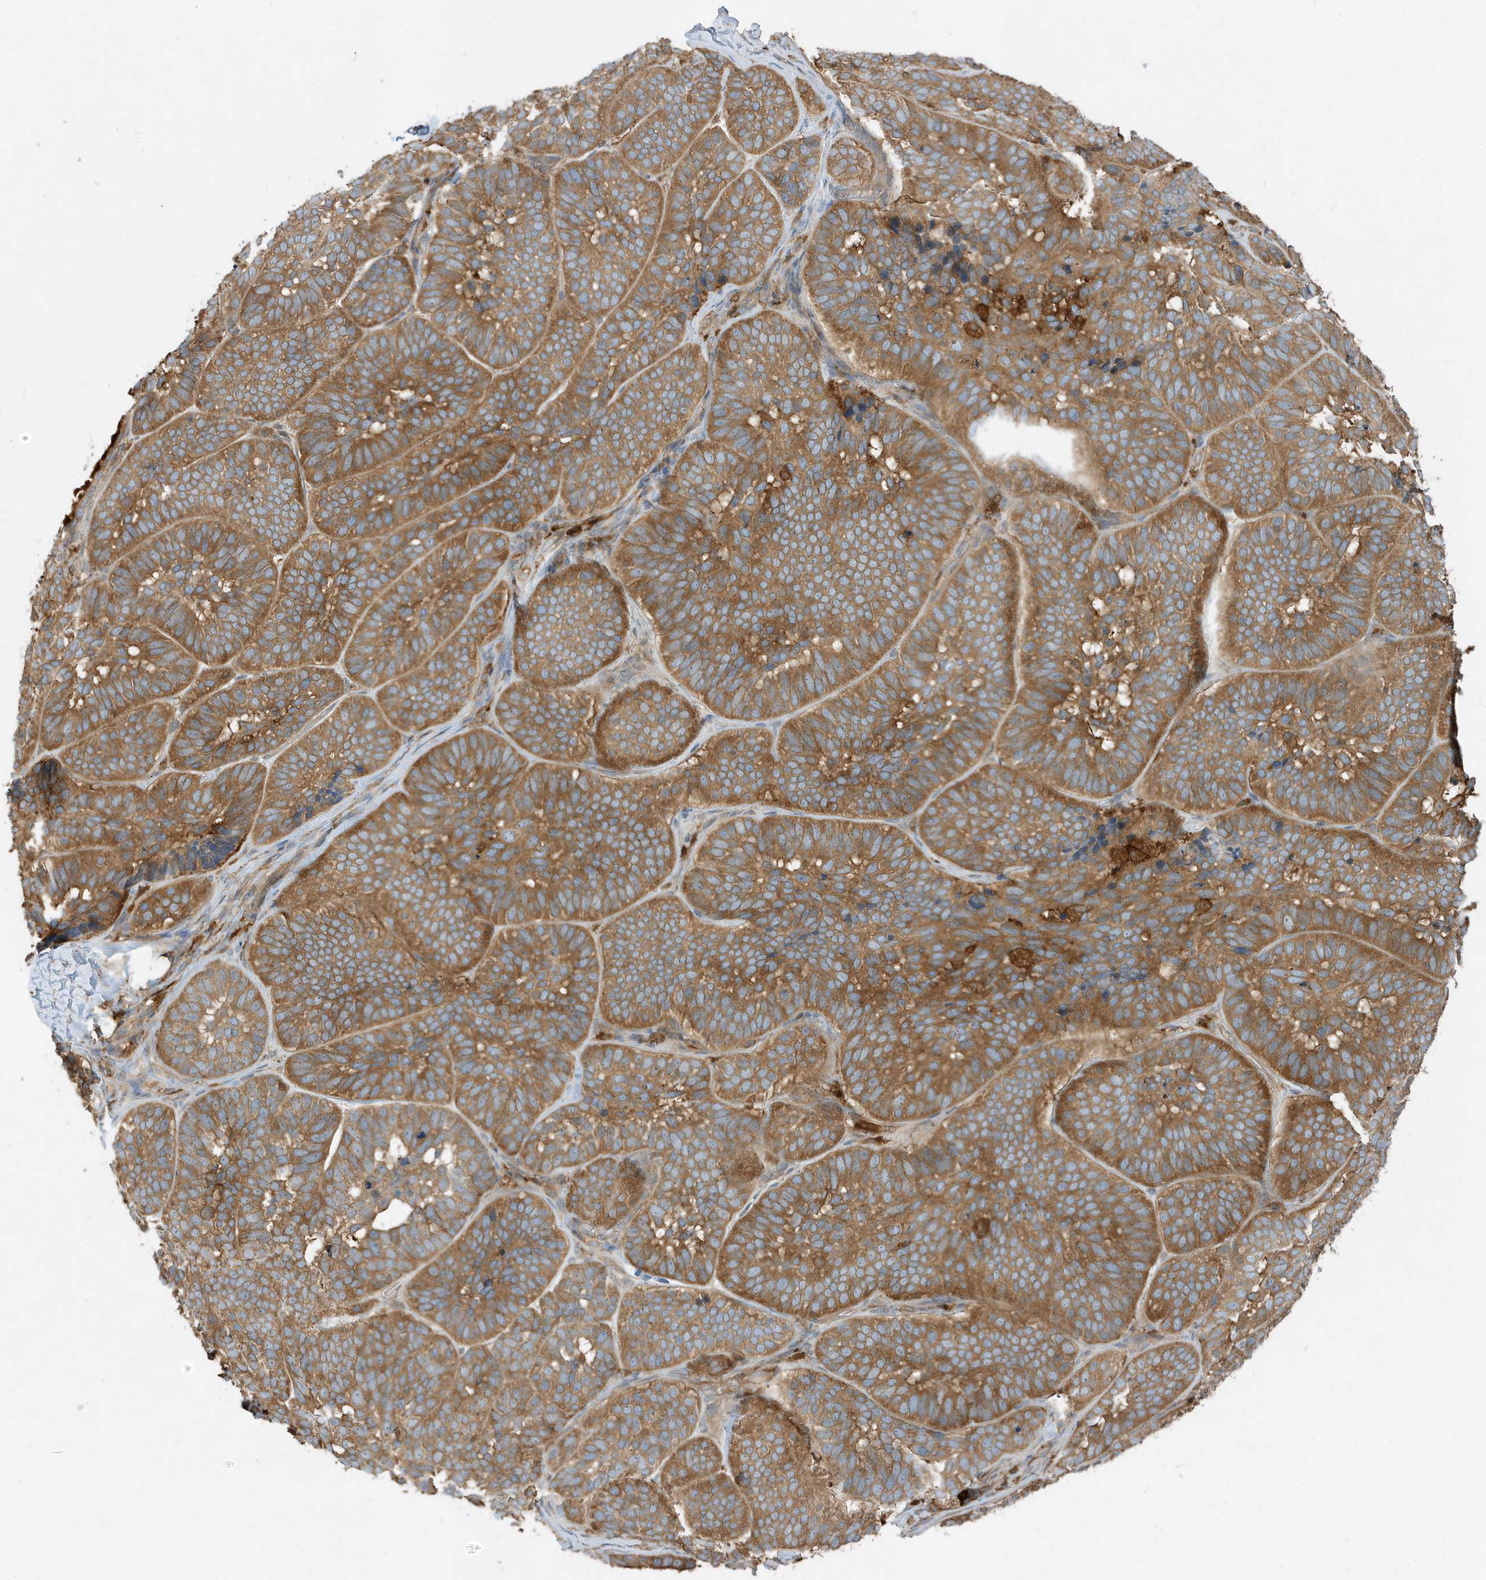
{"staining": {"intensity": "moderate", "quantity": ">75%", "location": "cytoplasmic/membranous"}, "tissue": "skin cancer", "cell_type": "Tumor cells", "image_type": "cancer", "snomed": [{"axis": "morphology", "description": "Basal cell carcinoma"}, {"axis": "topography", "description": "Skin"}], "caption": "This image exhibits basal cell carcinoma (skin) stained with immunohistochemistry to label a protein in brown. The cytoplasmic/membranous of tumor cells show moderate positivity for the protein. Nuclei are counter-stained blue.", "gene": "ABTB1", "patient": {"sex": "male", "age": 62}}